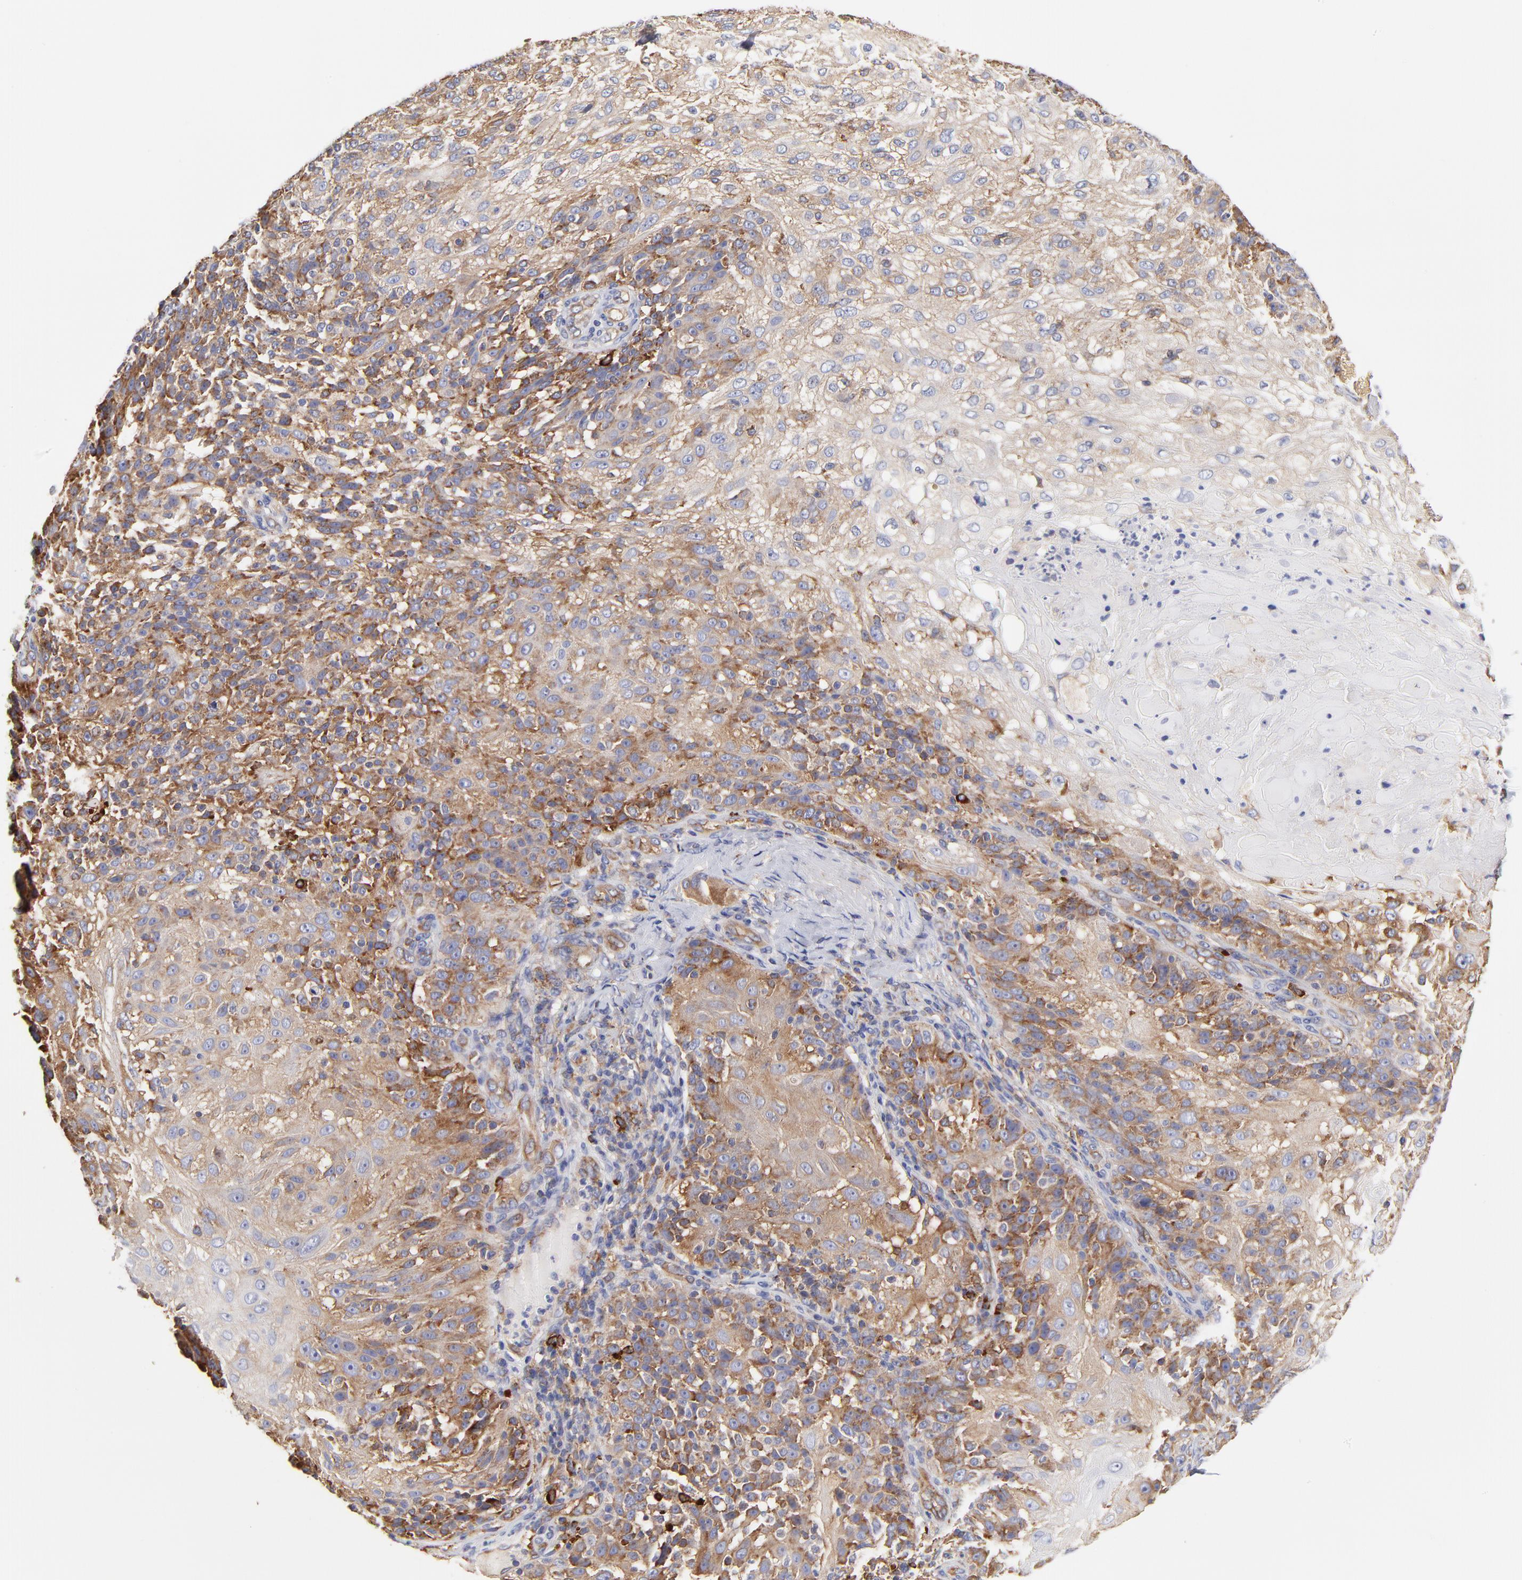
{"staining": {"intensity": "moderate", "quantity": ">75%", "location": "cytoplasmic/membranous"}, "tissue": "skin cancer", "cell_type": "Tumor cells", "image_type": "cancer", "snomed": [{"axis": "morphology", "description": "Normal tissue, NOS"}, {"axis": "morphology", "description": "Squamous cell carcinoma, NOS"}, {"axis": "topography", "description": "Skin"}], "caption": "Immunohistochemical staining of human skin cancer exhibits moderate cytoplasmic/membranous protein staining in approximately >75% of tumor cells.", "gene": "CD2AP", "patient": {"sex": "female", "age": 83}}